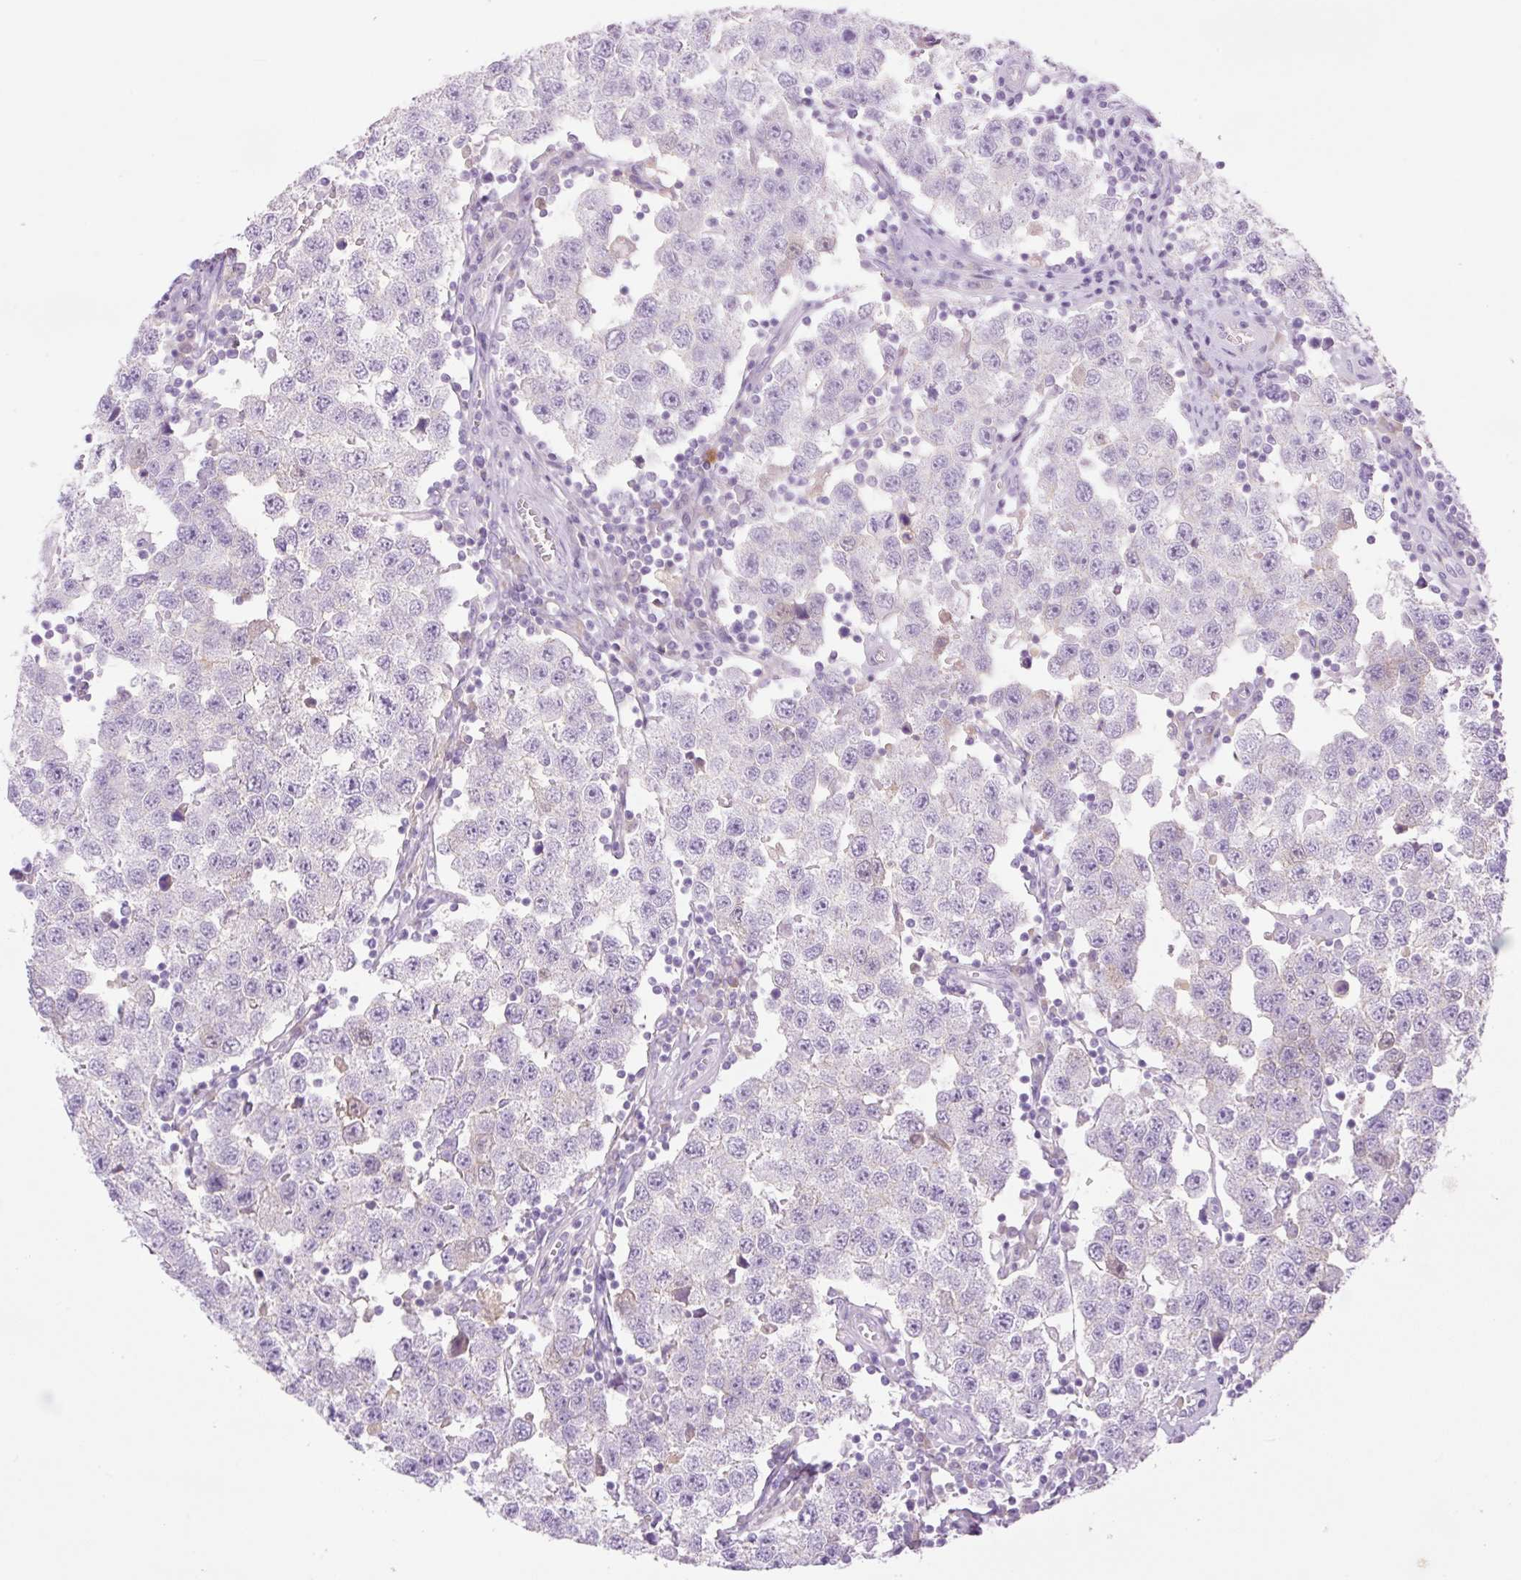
{"staining": {"intensity": "negative", "quantity": "none", "location": "none"}, "tissue": "testis cancer", "cell_type": "Tumor cells", "image_type": "cancer", "snomed": [{"axis": "morphology", "description": "Seminoma, NOS"}, {"axis": "topography", "description": "Testis"}], "caption": "IHC histopathology image of neoplastic tissue: testis cancer stained with DAB demonstrates no significant protein staining in tumor cells.", "gene": "PALM3", "patient": {"sex": "male", "age": 34}}